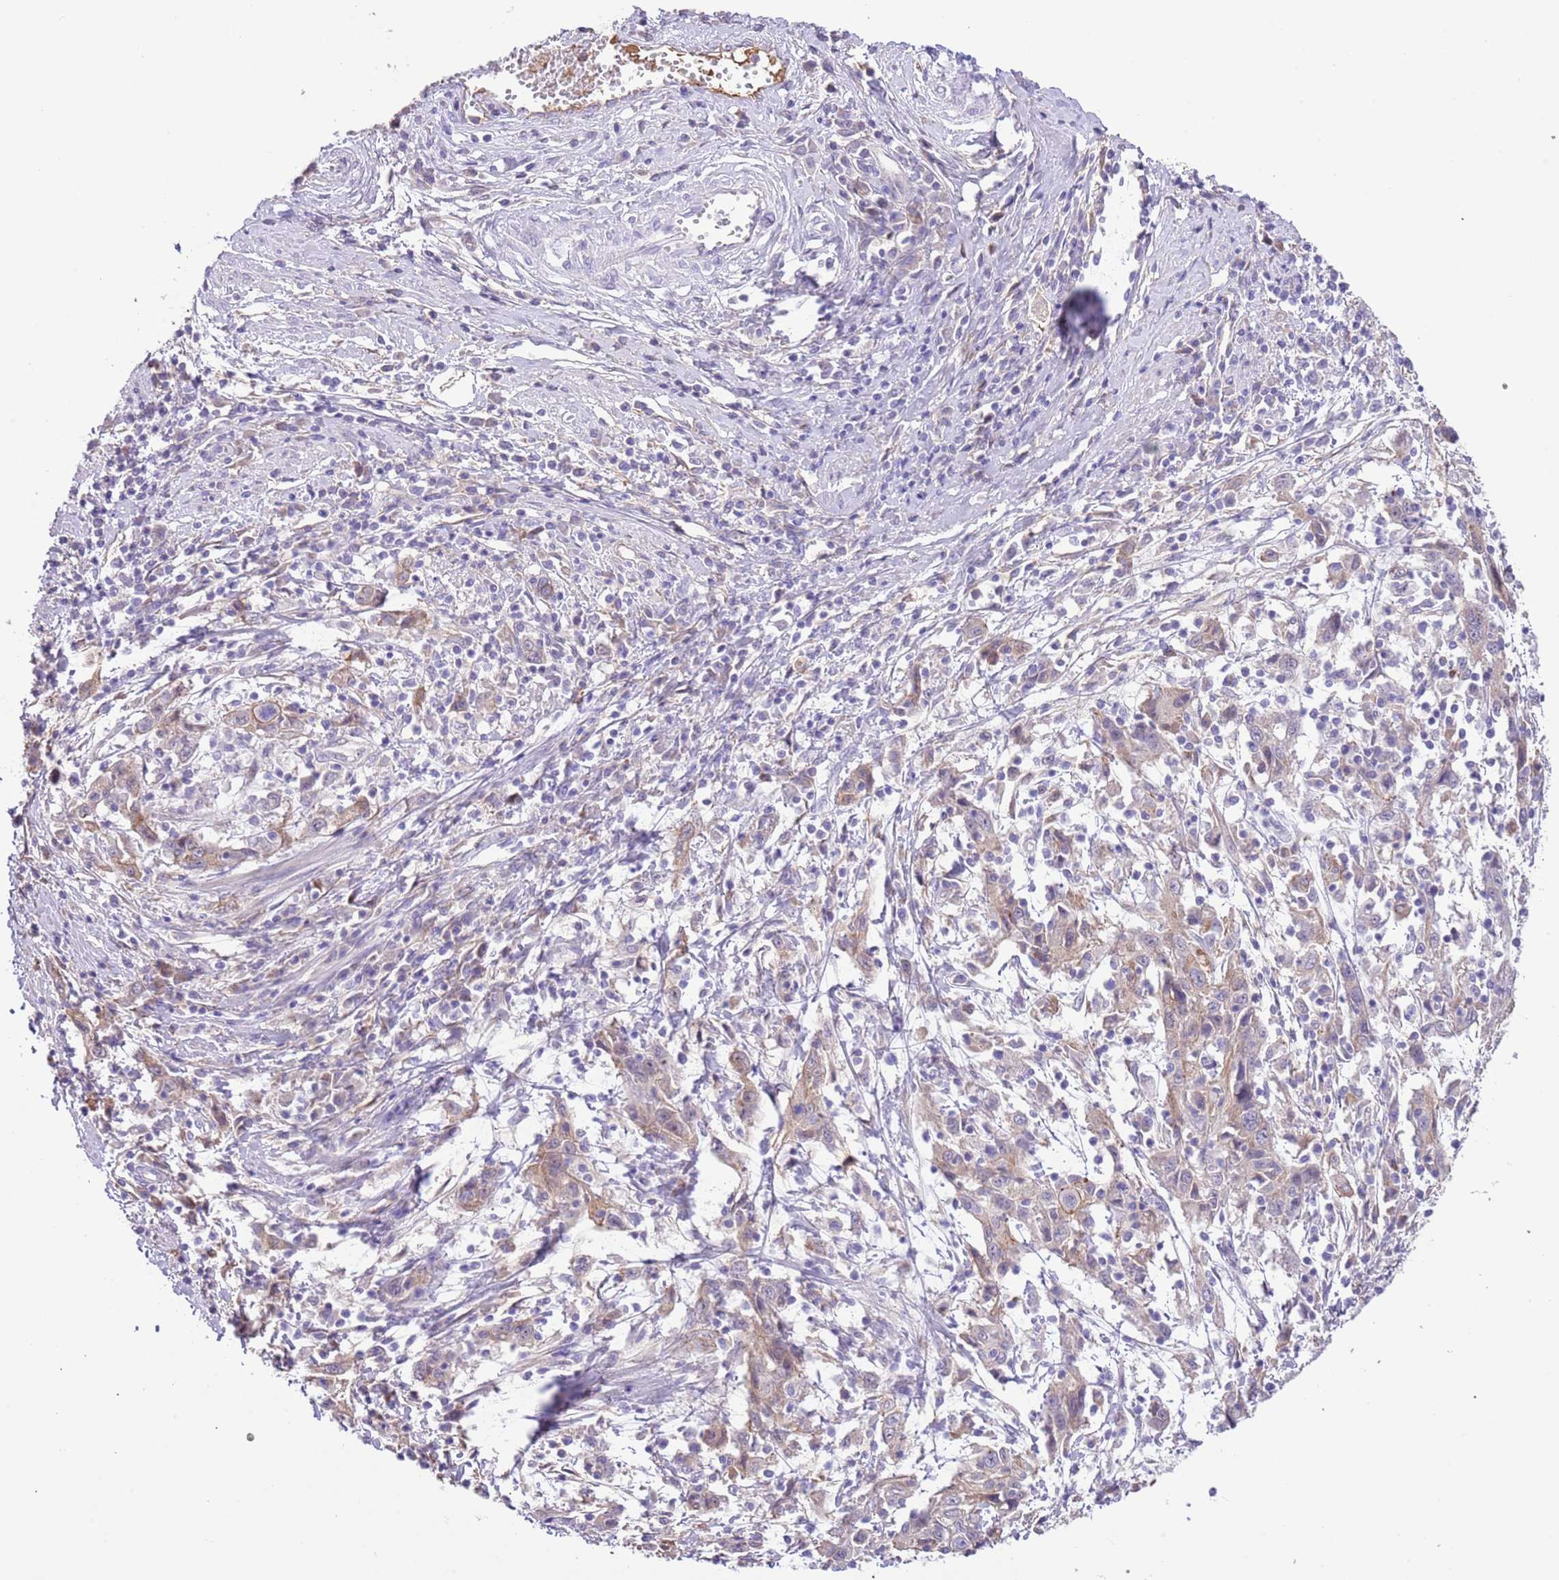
{"staining": {"intensity": "weak", "quantity": "<25%", "location": "cytoplasmic/membranous"}, "tissue": "cervical cancer", "cell_type": "Tumor cells", "image_type": "cancer", "snomed": [{"axis": "morphology", "description": "Squamous cell carcinoma, NOS"}, {"axis": "topography", "description": "Cervix"}], "caption": "Cervical cancer (squamous cell carcinoma) stained for a protein using IHC exhibits no expression tumor cells.", "gene": "IGF1", "patient": {"sex": "female", "age": 46}}